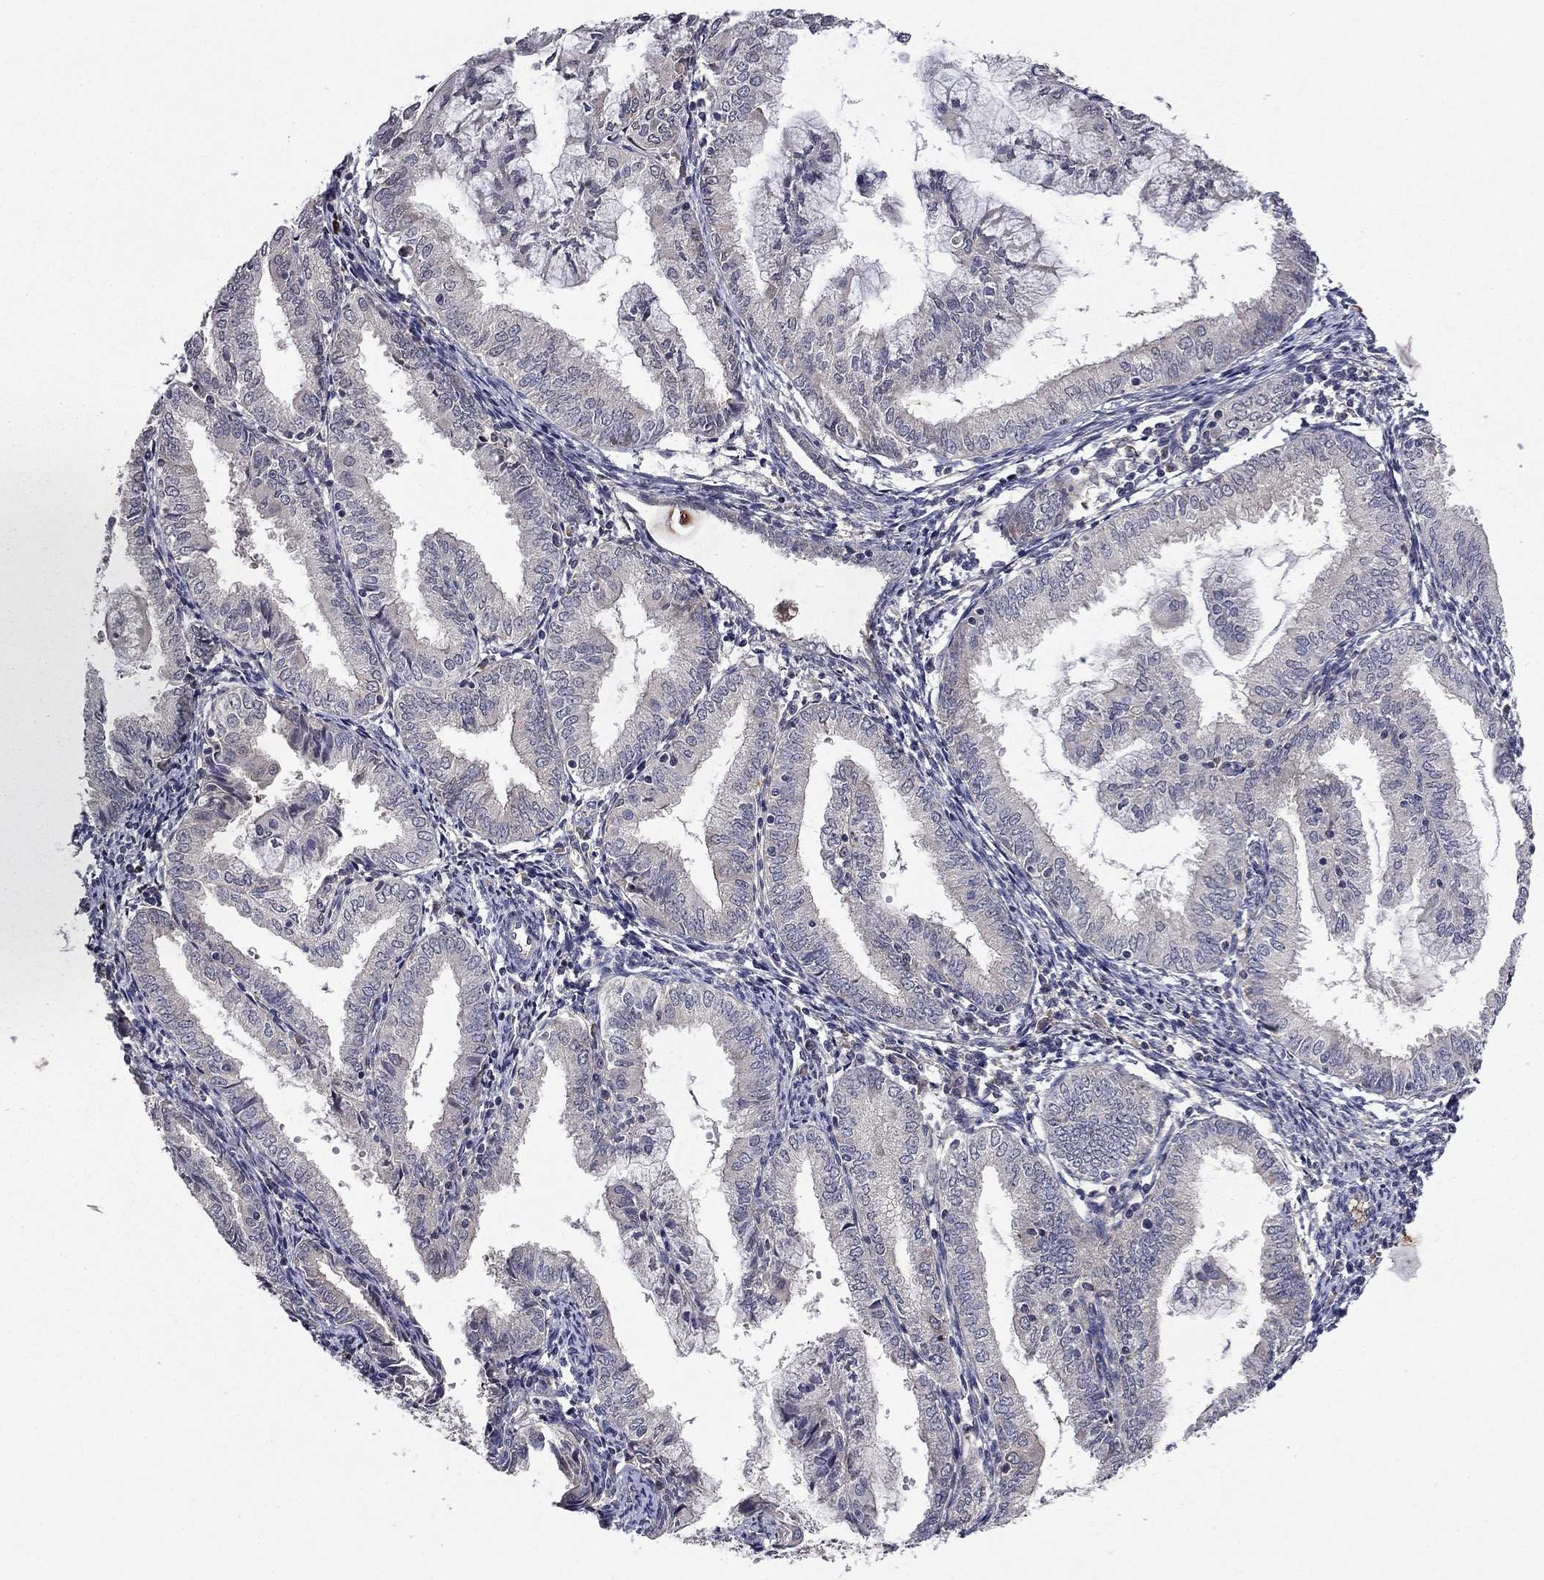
{"staining": {"intensity": "negative", "quantity": "none", "location": "none"}, "tissue": "endometrial cancer", "cell_type": "Tumor cells", "image_type": "cancer", "snomed": [{"axis": "morphology", "description": "Adenocarcinoma, NOS"}, {"axis": "topography", "description": "Endometrium"}], "caption": "The histopathology image demonstrates no staining of tumor cells in endometrial cancer (adenocarcinoma).", "gene": "PROS1", "patient": {"sex": "female", "age": 56}}